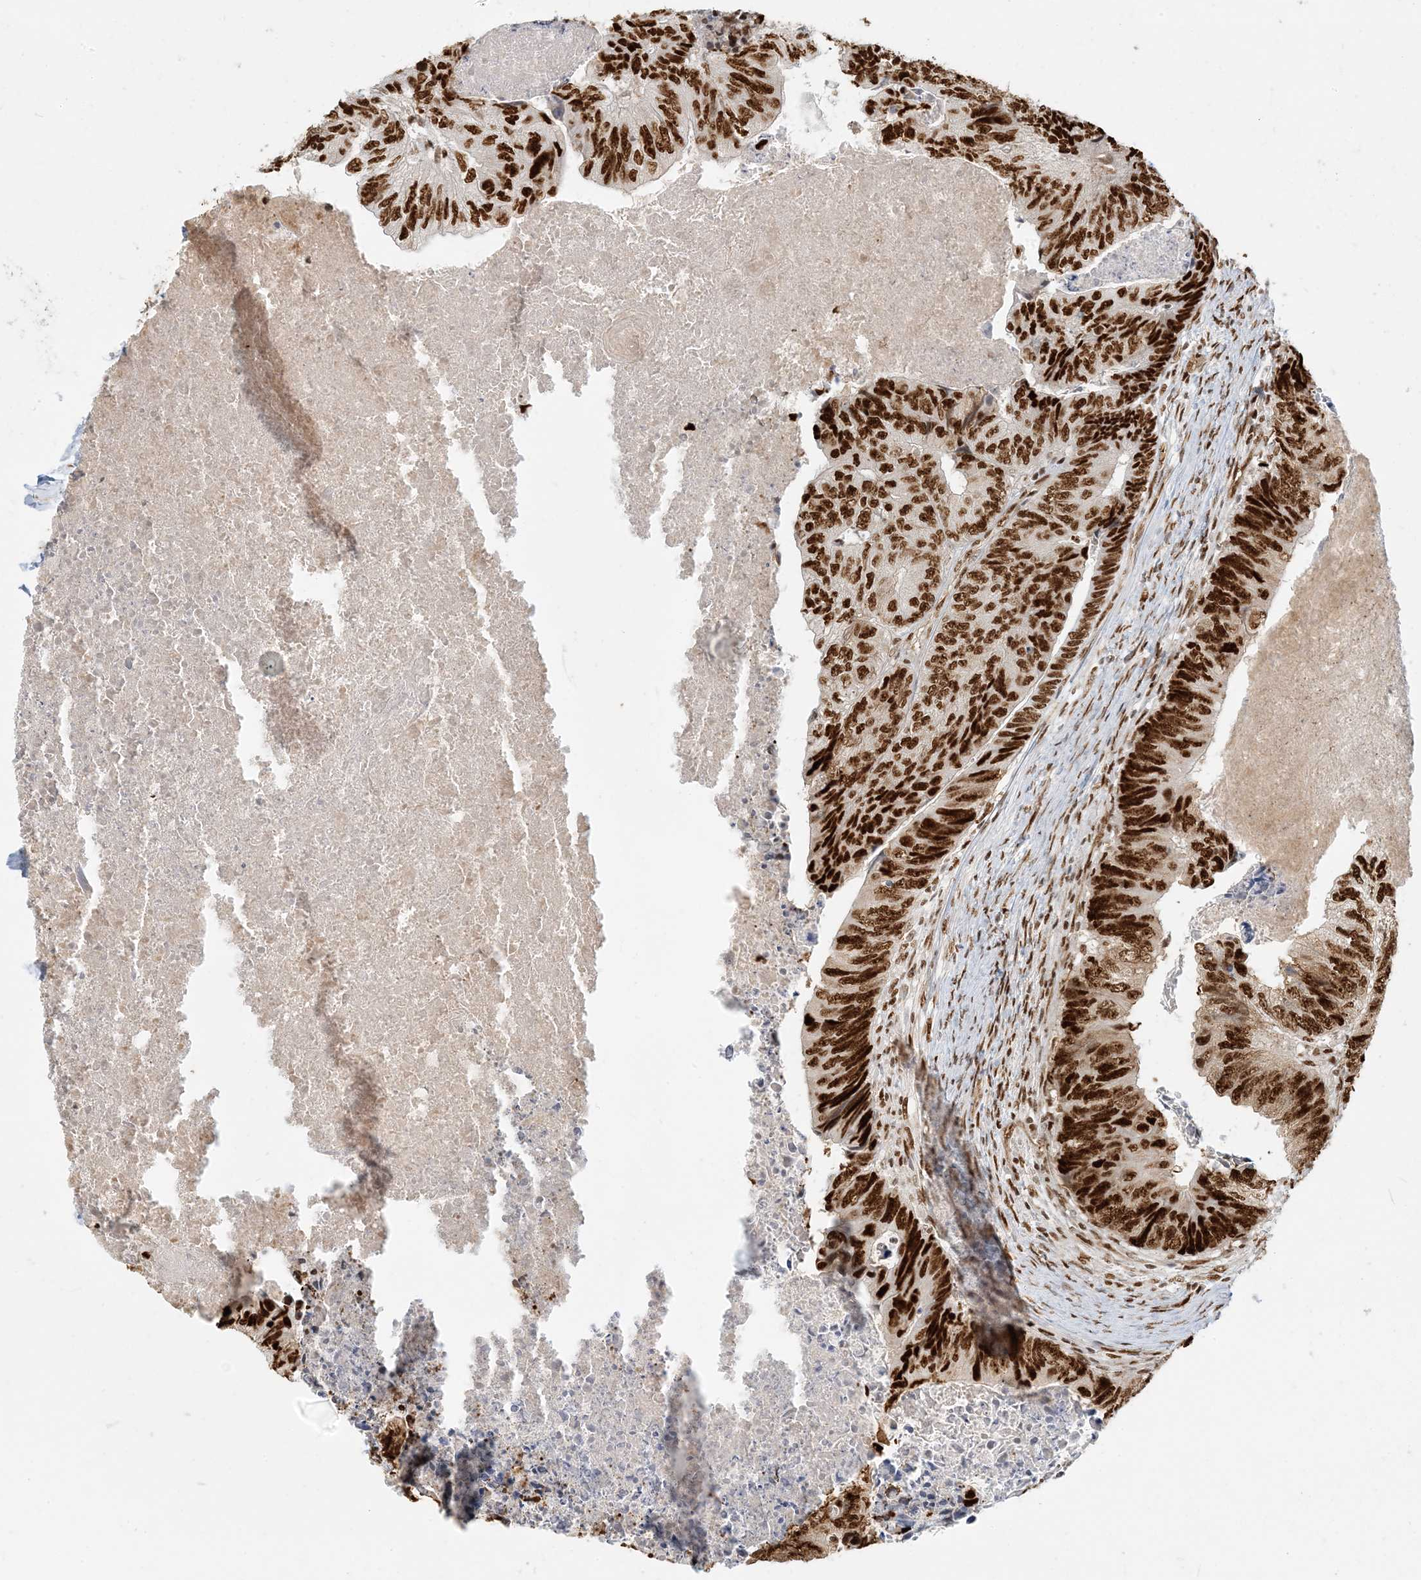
{"staining": {"intensity": "strong", "quantity": ">75%", "location": "nuclear"}, "tissue": "colorectal cancer", "cell_type": "Tumor cells", "image_type": "cancer", "snomed": [{"axis": "morphology", "description": "Adenocarcinoma, NOS"}, {"axis": "topography", "description": "Colon"}], "caption": "High-power microscopy captured an IHC histopathology image of colorectal cancer, revealing strong nuclear positivity in about >75% of tumor cells.", "gene": "CKS2", "patient": {"sex": "female", "age": 67}}